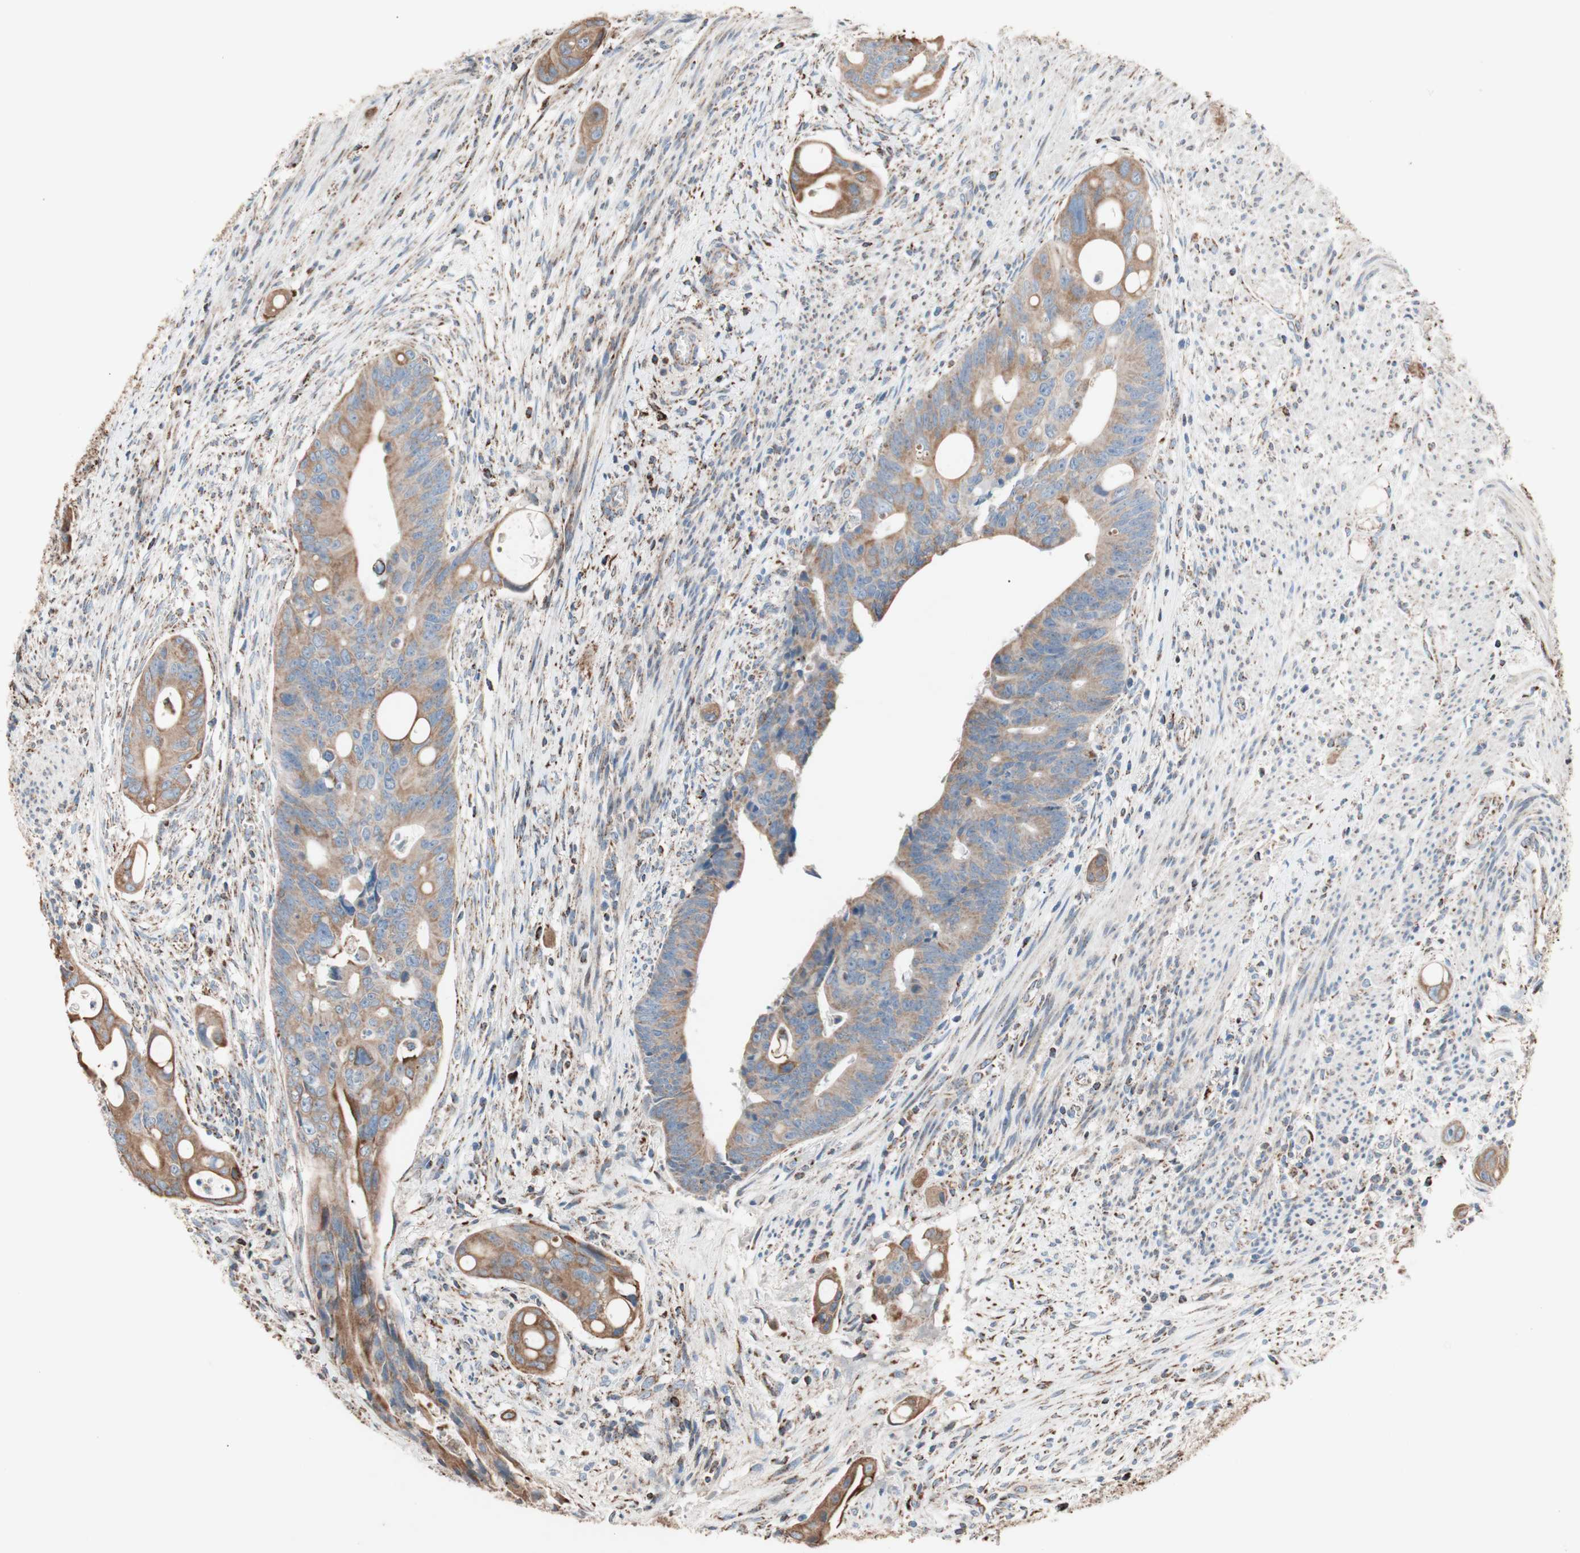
{"staining": {"intensity": "moderate", "quantity": ">75%", "location": "cytoplasmic/membranous"}, "tissue": "colorectal cancer", "cell_type": "Tumor cells", "image_type": "cancer", "snomed": [{"axis": "morphology", "description": "Adenocarcinoma, NOS"}, {"axis": "topography", "description": "Colon"}], "caption": "This histopathology image displays colorectal cancer stained with immunohistochemistry to label a protein in brown. The cytoplasmic/membranous of tumor cells show moderate positivity for the protein. Nuclei are counter-stained blue.", "gene": "PCSK4", "patient": {"sex": "female", "age": 57}}